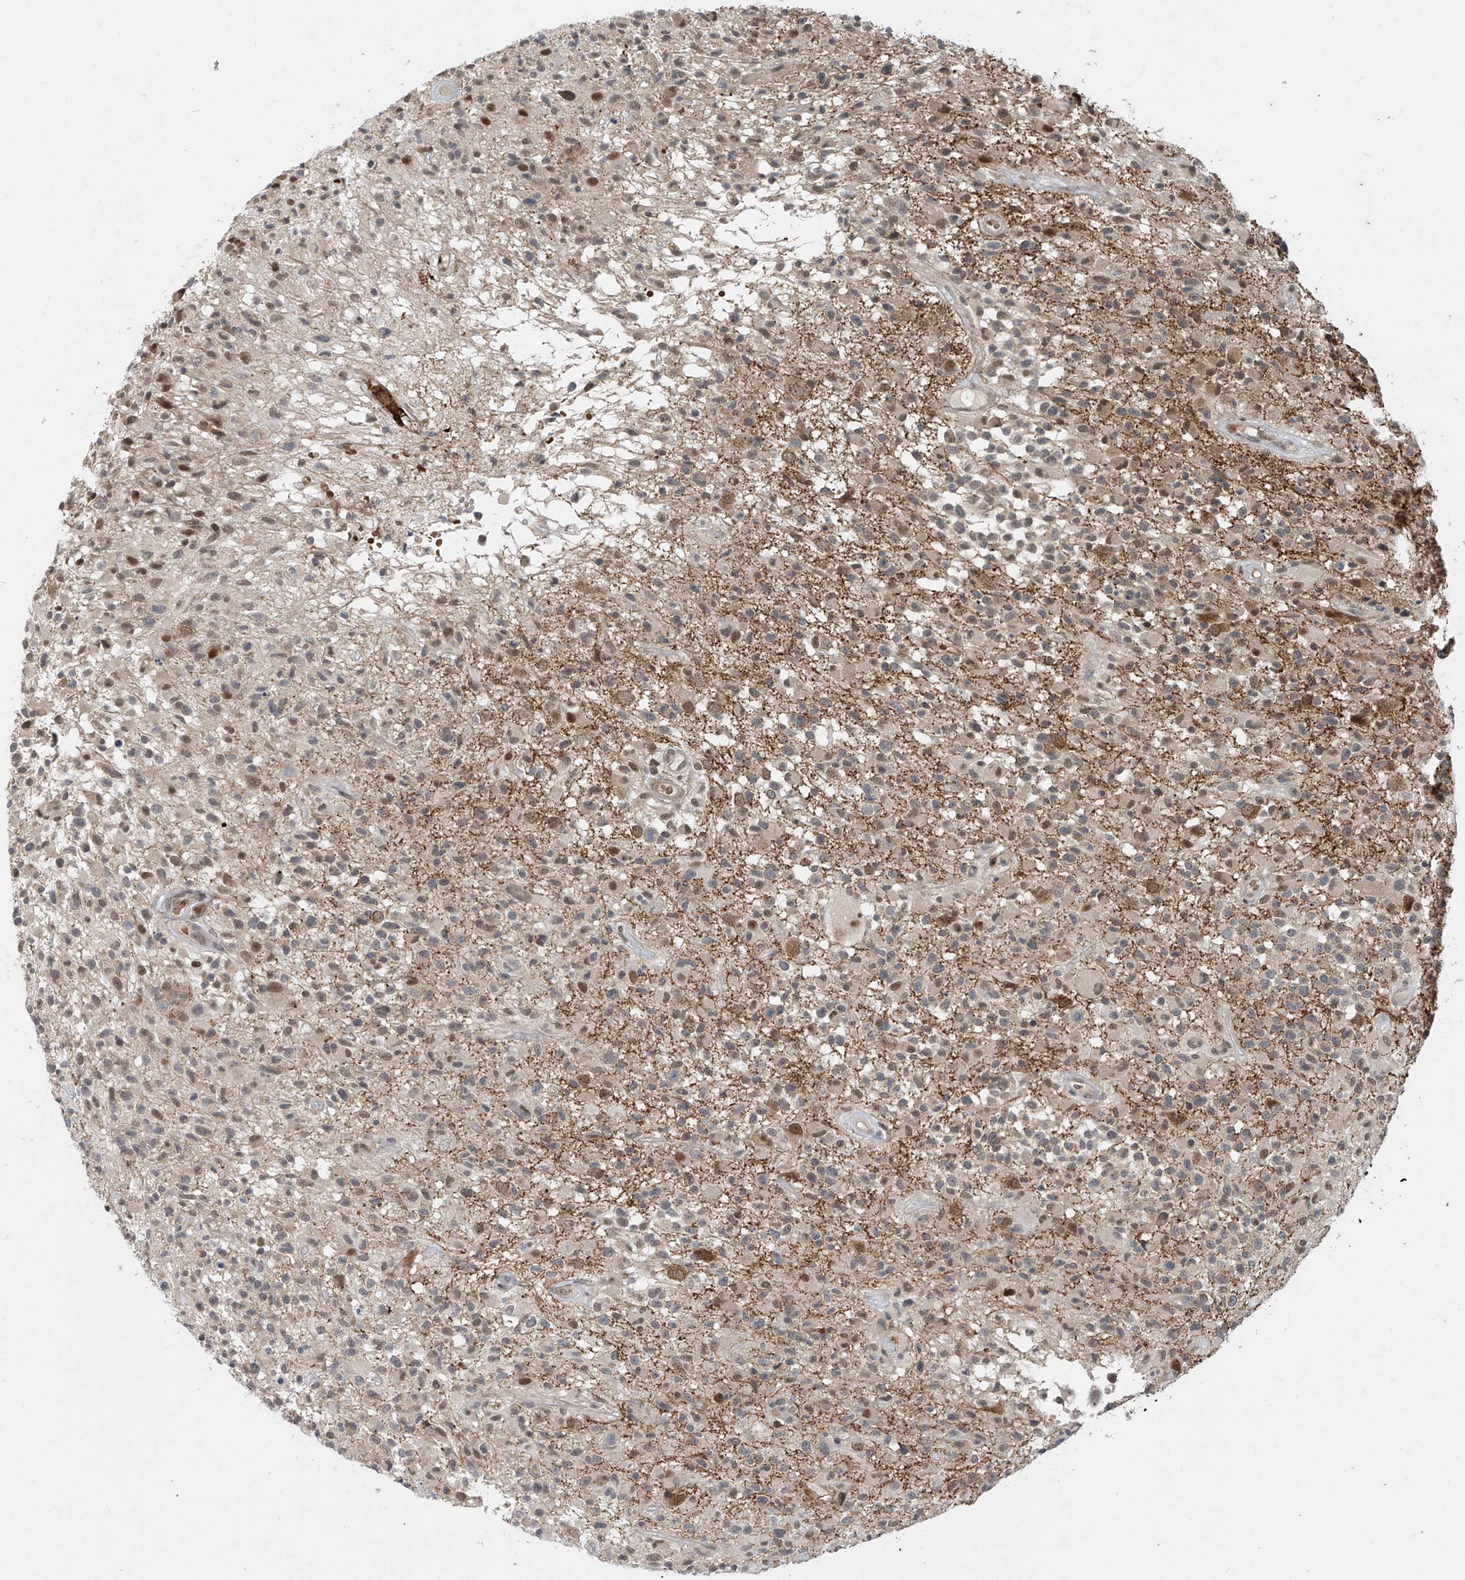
{"staining": {"intensity": "moderate", "quantity": "<25%", "location": "cytoplasmic/membranous,nuclear"}, "tissue": "glioma", "cell_type": "Tumor cells", "image_type": "cancer", "snomed": [{"axis": "morphology", "description": "Glioma, malignant, High grade"}, {"axis": "morphology", "description": "Glioblastoma, NOS"}, {"axis": "topography", "description": "Brain"}], "caption": "Immunohistochemical staining of human glioma displays low levels of moderate cytoplasmic/membranous and nuclear protein expression in approximately <25% of tumor cells. (brown staining indicates protein expression, while blue staining denotes nuclei).", "gene": "LAGE3", "patient": {"sex": "male", "age": 60}}